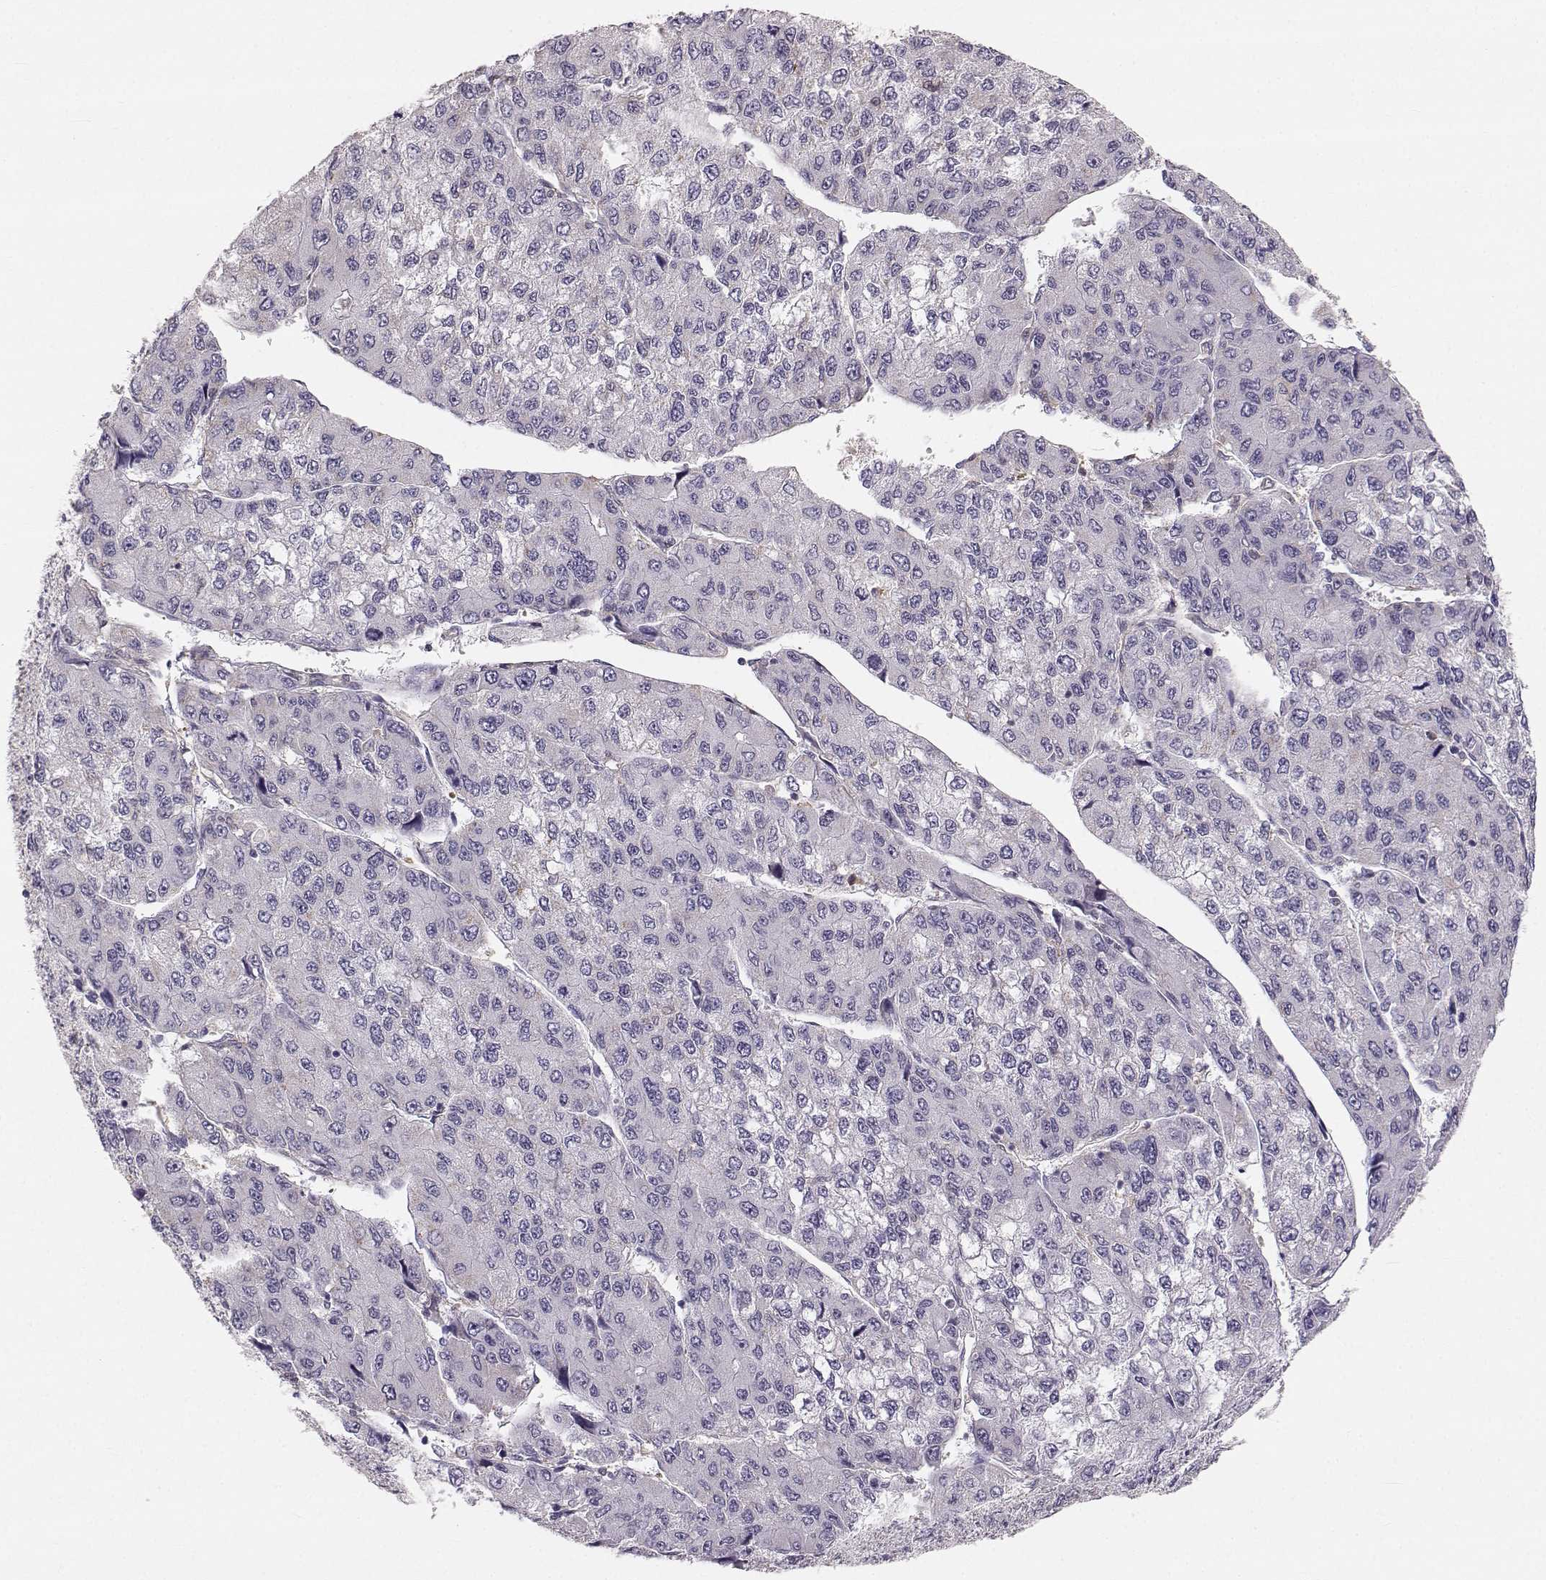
{"staining": {"intensity": "negative", "quantity": "none", "location": "none"}, "tissue": "liver cancer", "cell_type": "Tumor cells", "image_type": "cancer", "snomed": [{"axis": "morphology", "description": "Carcinoma, Hepatocellular, NOS"}, {"axis": "topography", "description": "Liver"}], "caption": "This is an immunohistochemistry micrograph of liver cancer. There is no positivity in tumor cells.", "gene": "RUNDC3A", "patient": {"sex": "female", "age": 66}}